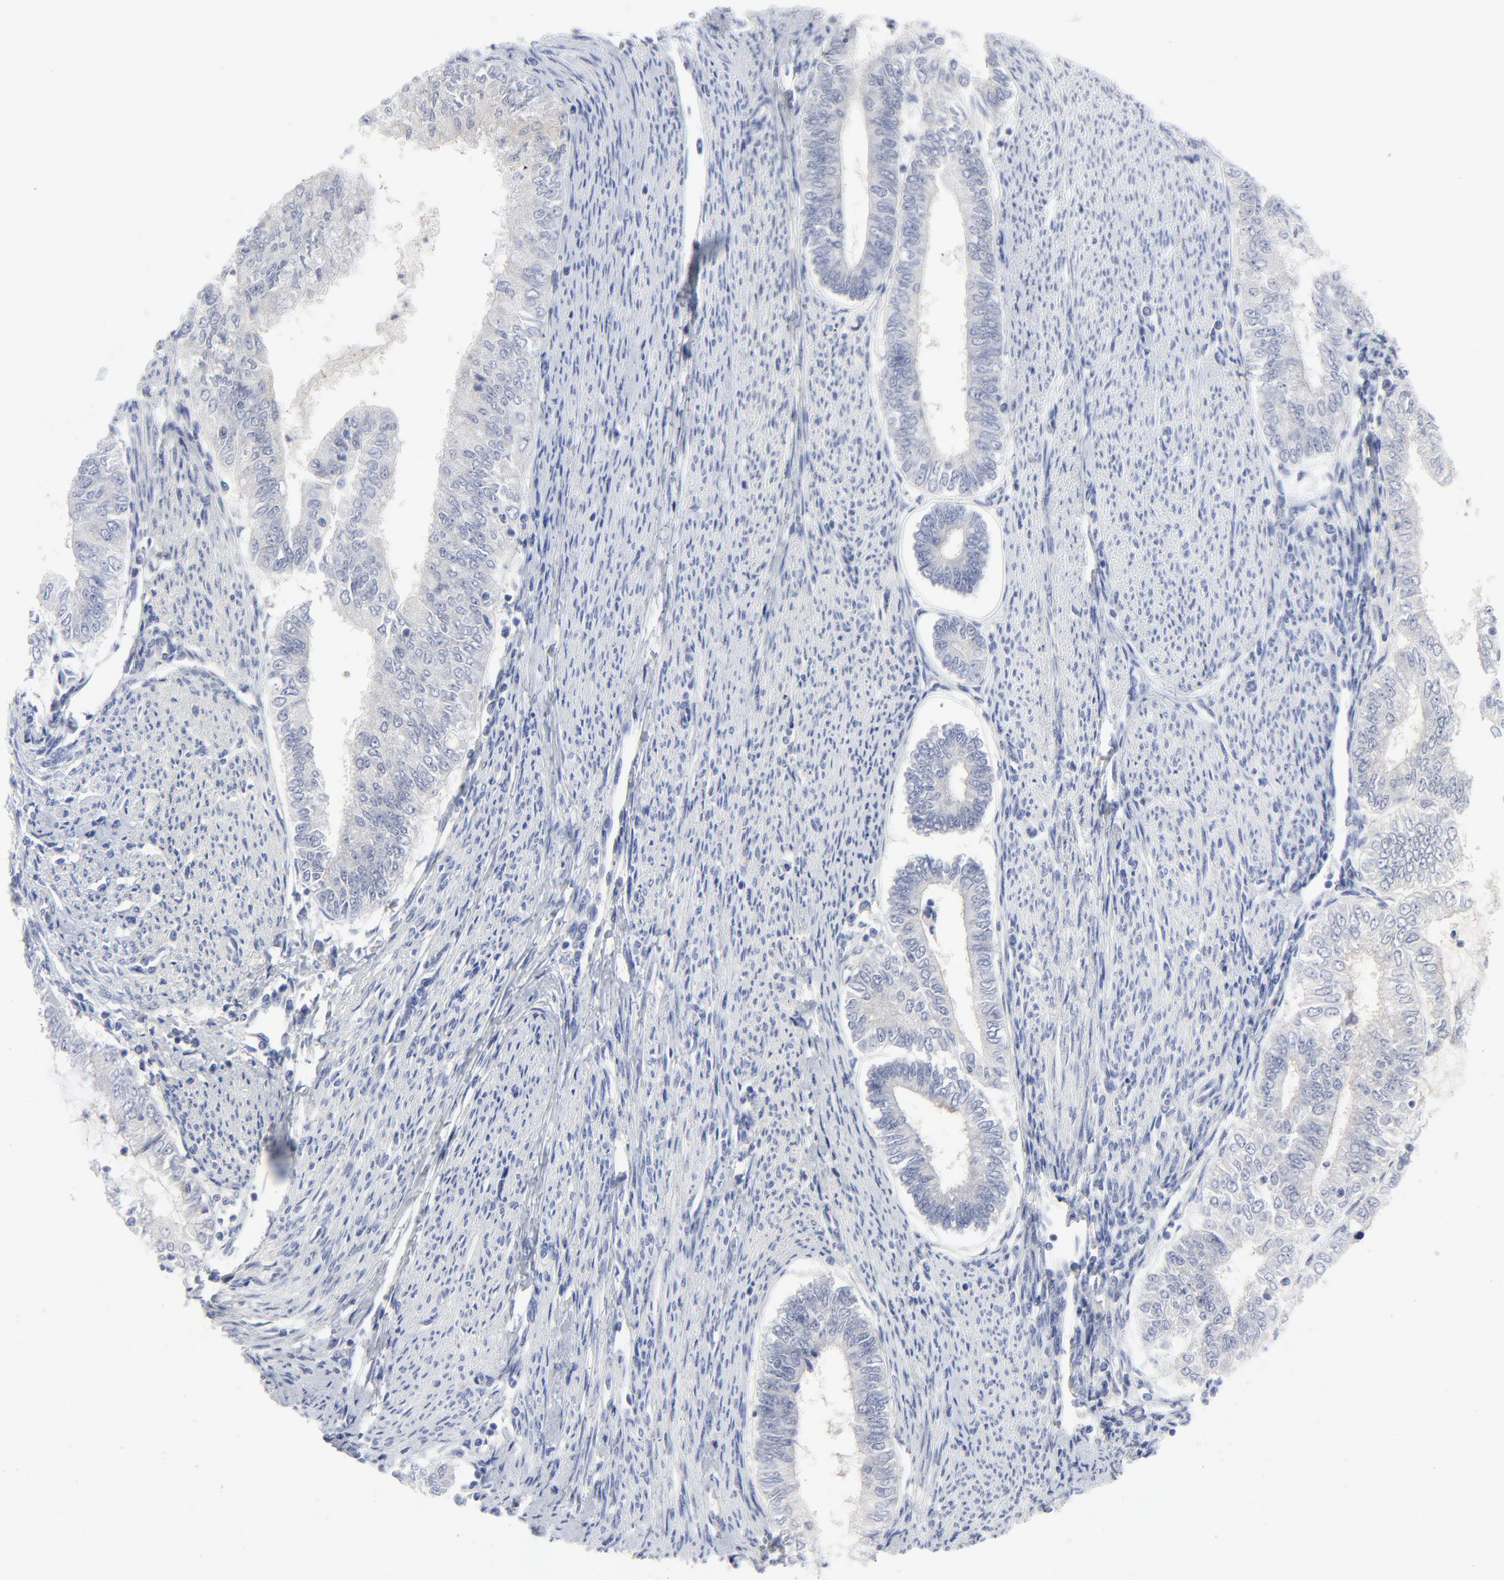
{"staining": {"intensity": "negative", "quantity": "none", "location": "none"}, "tissue": "endometrial cancer", "cell_type": "Tumor cells", "image_type": "cancer", "snomed": [{"axis": "morphology", "description": "Adenocarcinoma, NOS"}, {"axis": "topography", "description": "Endometrium"}], "caption": "Human endometrial cancer stained for a protein using immunohistochemistry (IHC) demonstrates no expression in tumor cells.", "gene": "CLEC4G", "patient": {"sex": "female", "age": 66}}